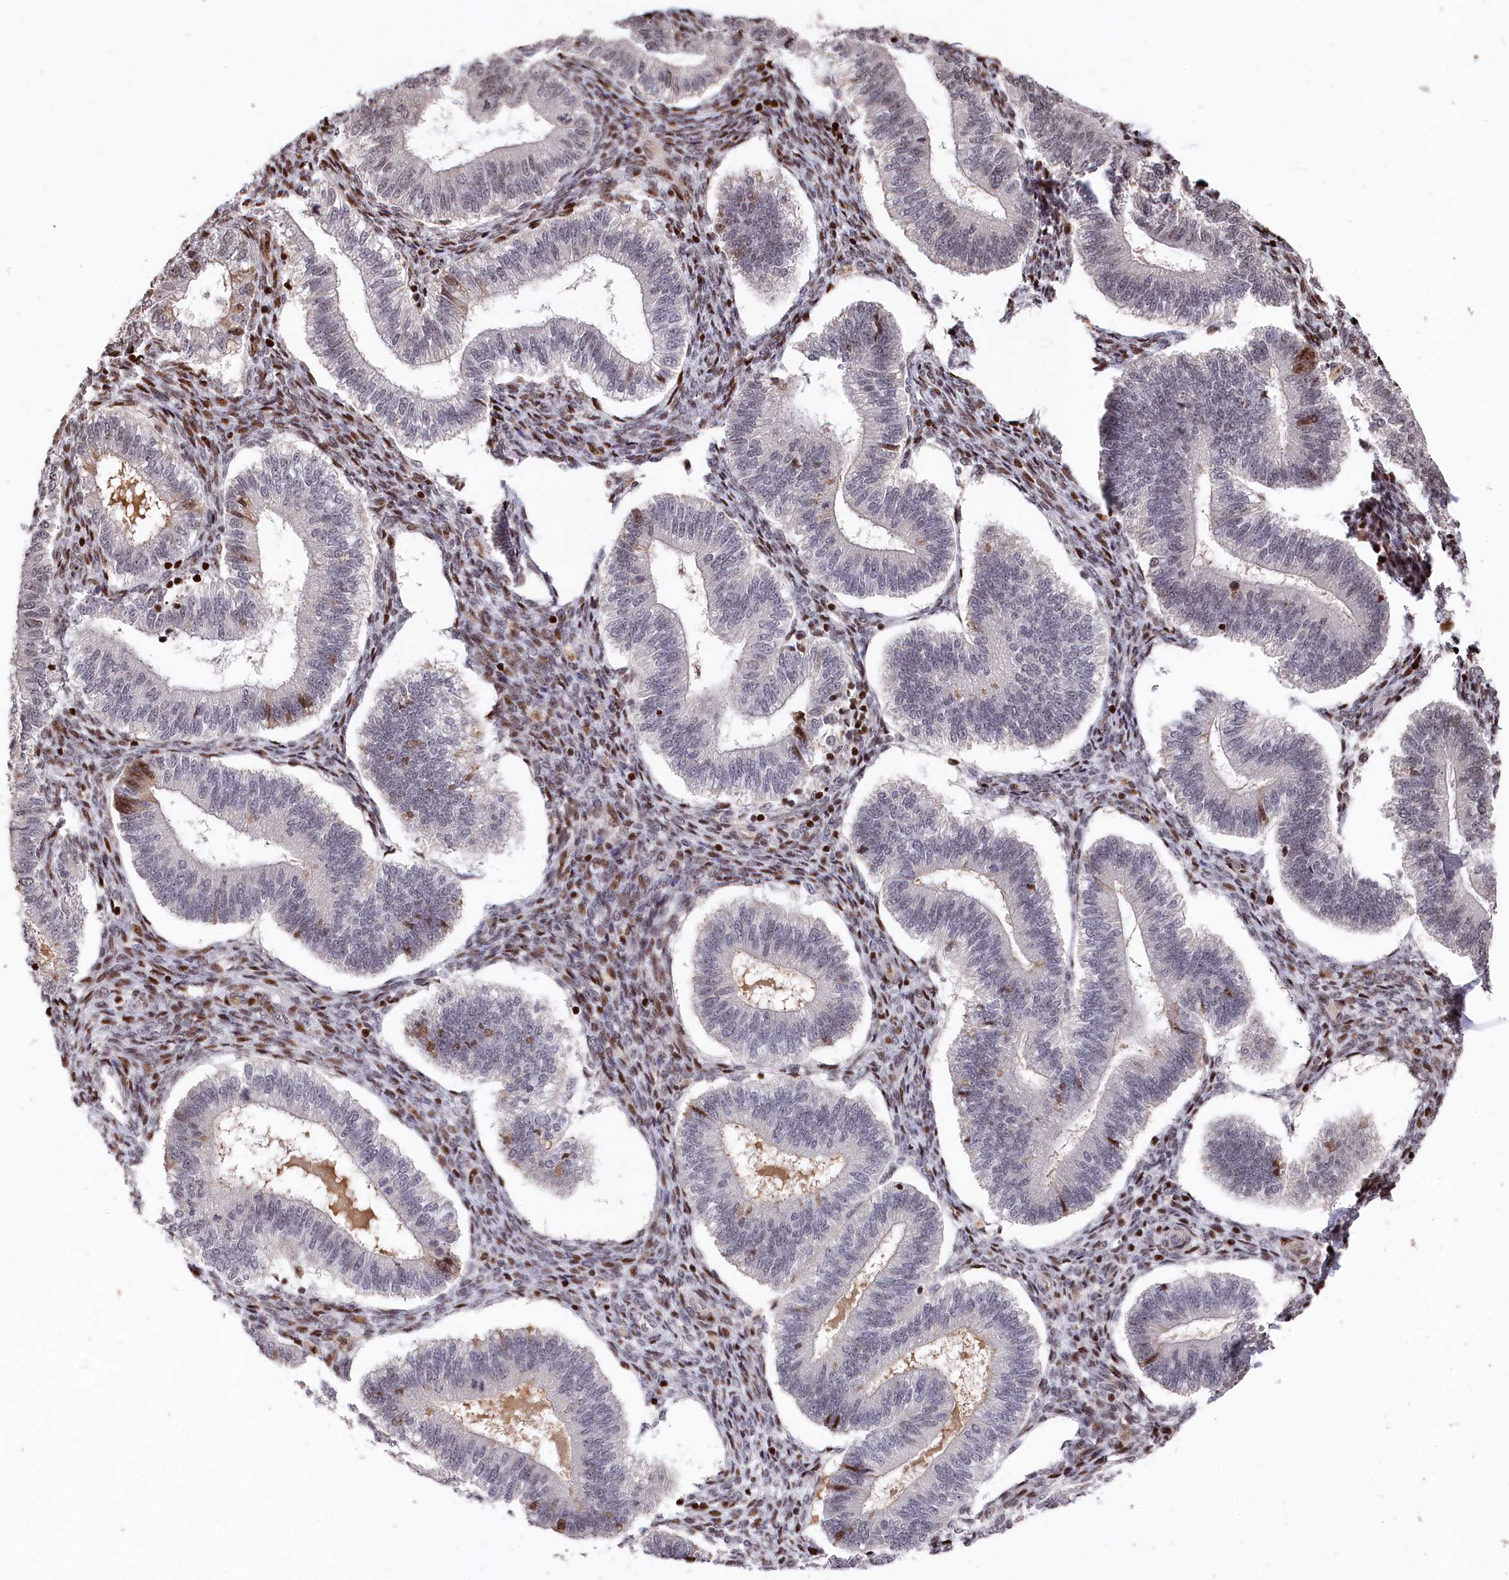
{"staining": {"intensity": "strong", "quantity": "25%-75%", "location": "nuclear"}, "tissue": "endometrium", "cell_type": "Cells in endometrial stroma", "image_type": "normal", "snomed": [{"axis": "morphology", "description": "Normal tissue, NOS"}, {"axis": "topography", "description": "Endometrium"}], "caption": "This is a photomicrograph of immunohistochemistry staining of benign endometrium, which shows strong staining in the nuclear of cells in endometrial stroma.", "gene": "MCF2L2", "patient": {"sex": "female", "age": 25}}